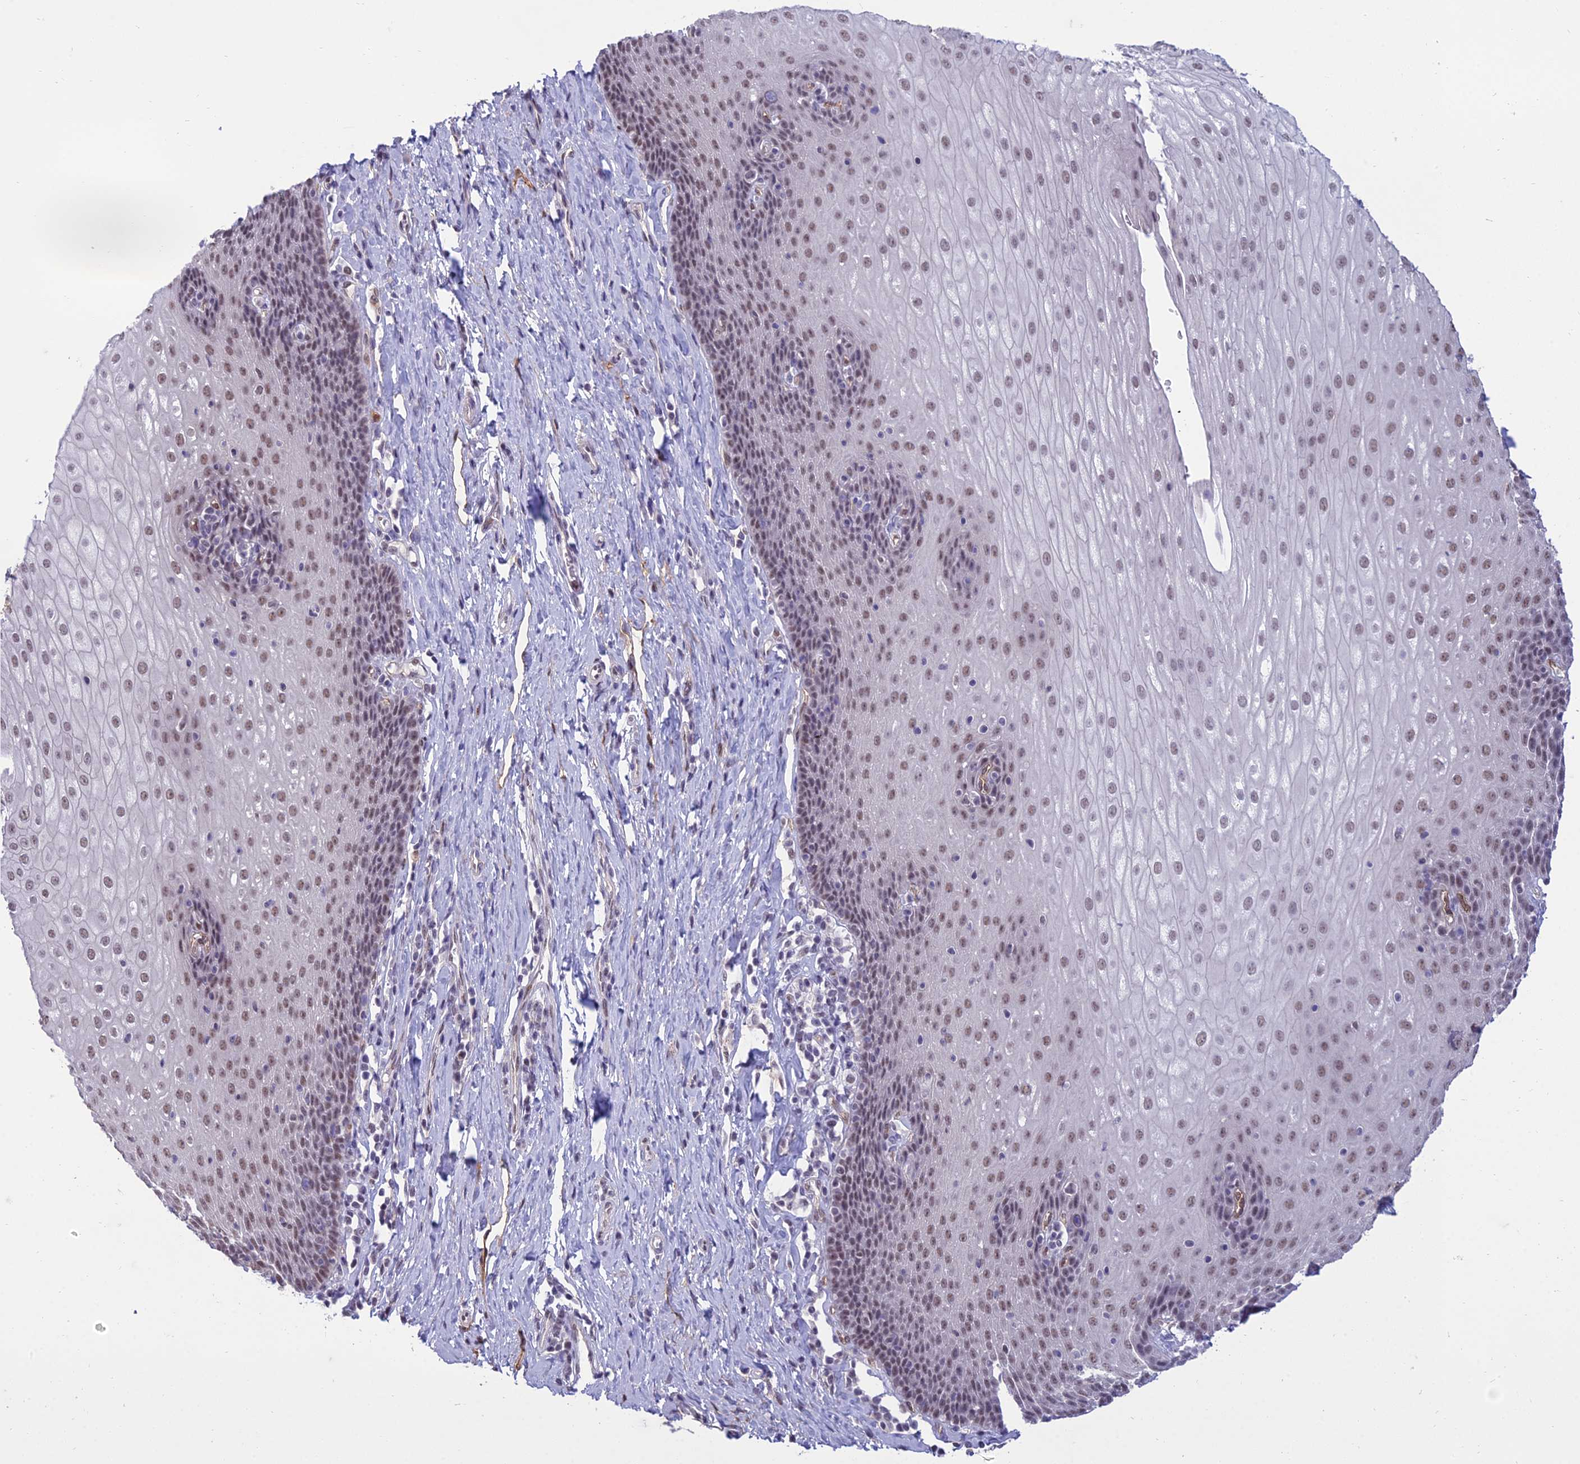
{"staining": {"intensity": "moderate", "quantity": "25%-75%", "location": "nuclear"}, "tissue": "esophagus", "cell_type": "Squamous epithelial cells", "image_type": "normal", "snomed": [{"axis": "morphology", "description": "Normal tissue, NOS"}, {"axis": "topography", "description": "Esophagus"}], "caption": "DAB (3,3'-diaminobenzidine) immunohistochemical staining of unremarkable human esophagus displays moderate nuclear protein staining in approximately 25%-75% of squamous epithelial cells.", "gene": "RANBP3", "patient": {"sex": "female", "age": 61}}